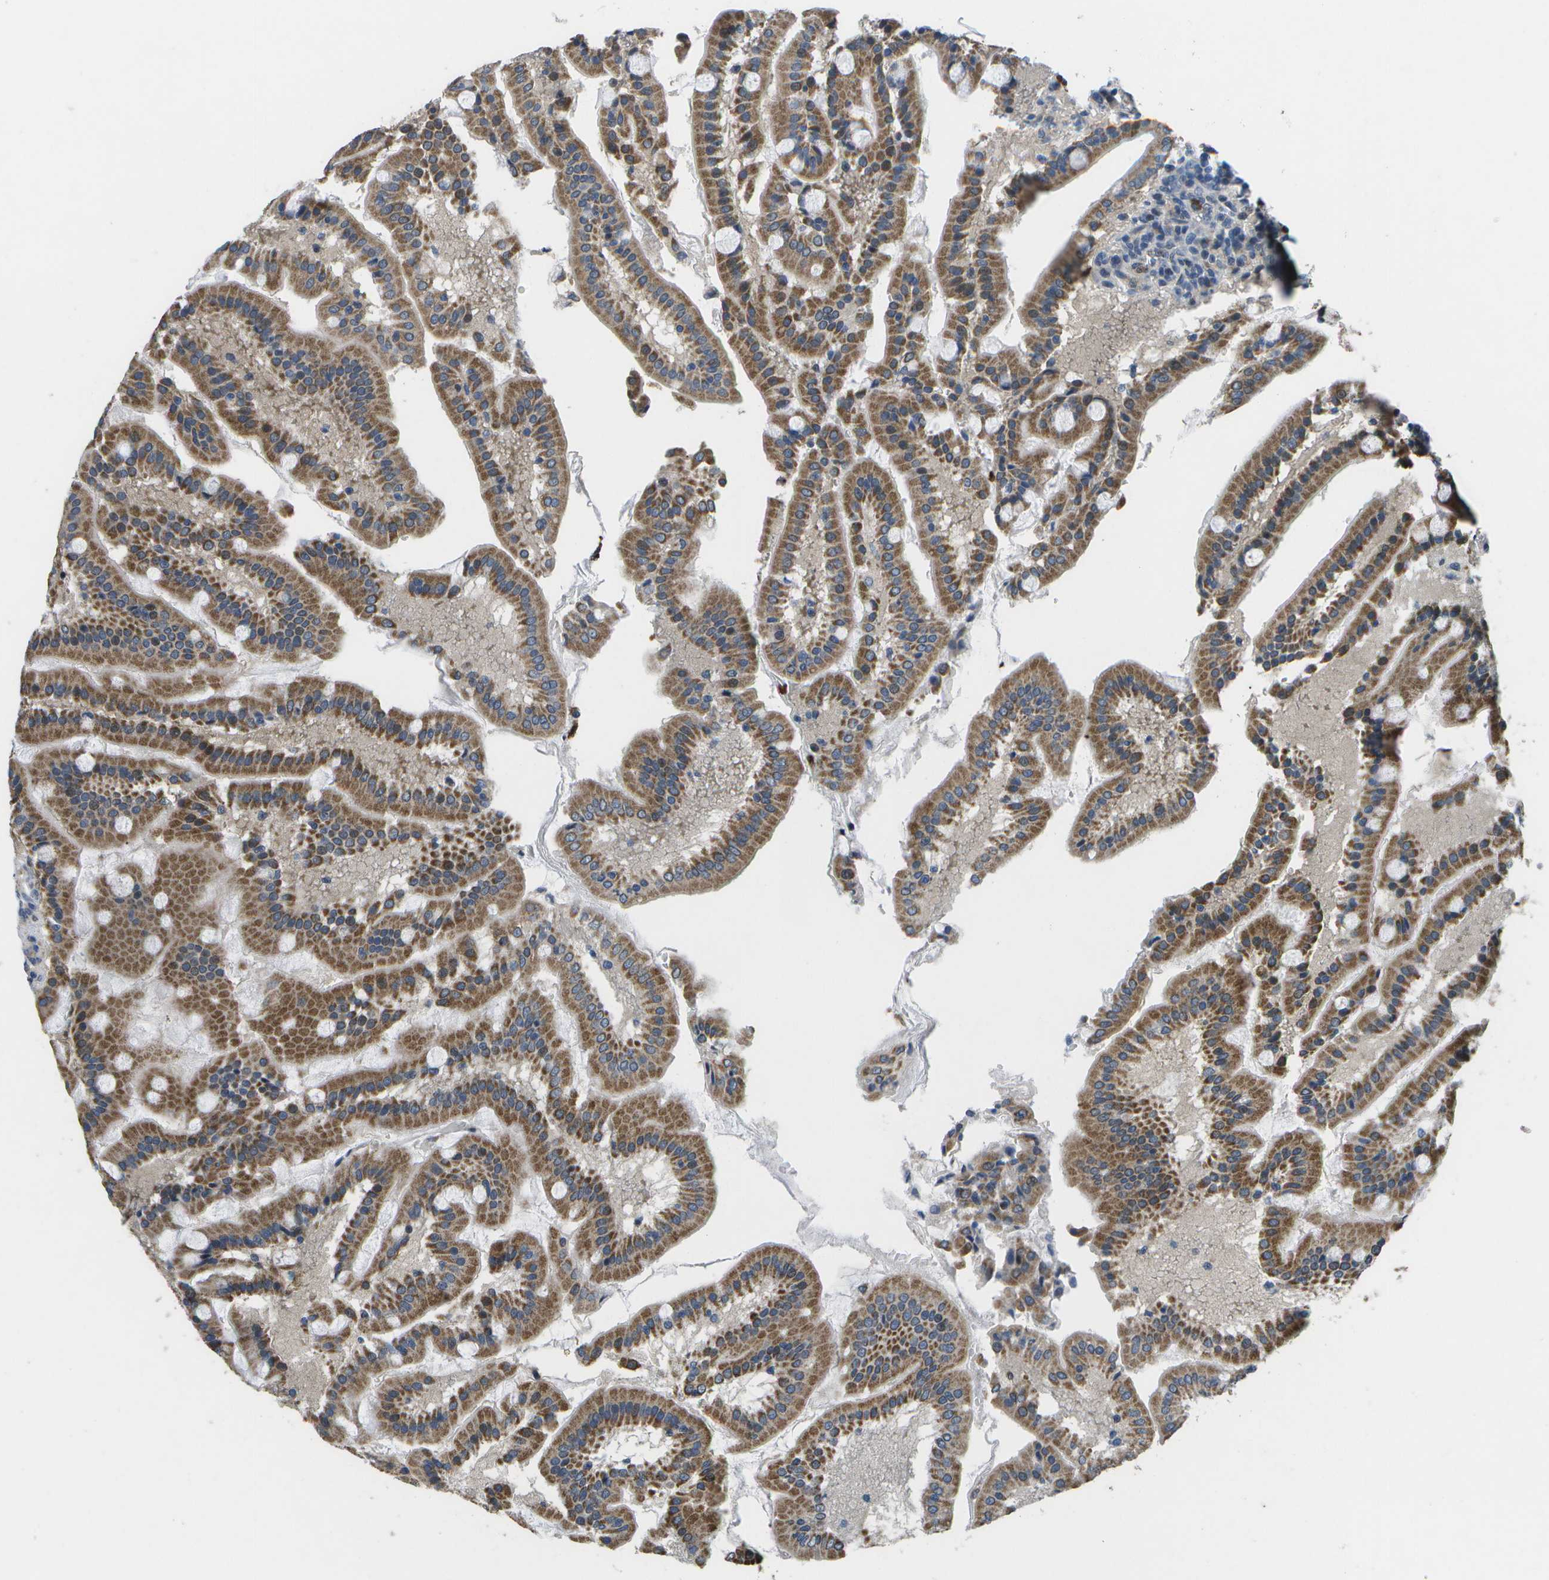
{"staining": {"intensity": "moderate", "quantity": ">75%", "location": "cytoplasmic/membranous"}, "tissue": "duodenum", "cell_type": "Glandular cells", "image_type": "normal", "snomed": [{"axis": "morphology", "description": "Normal tissue, NOS"}, {"axis": "topography", "description": "Duodenum"}], "caption": "Immunohistochemical staining of normal duodenum displays moderate cytoplasmic/membranous protein expression in about >75% of glandular cells.", "gene": "GALNT15", "patient": {"sex": "male", "age": 50}}